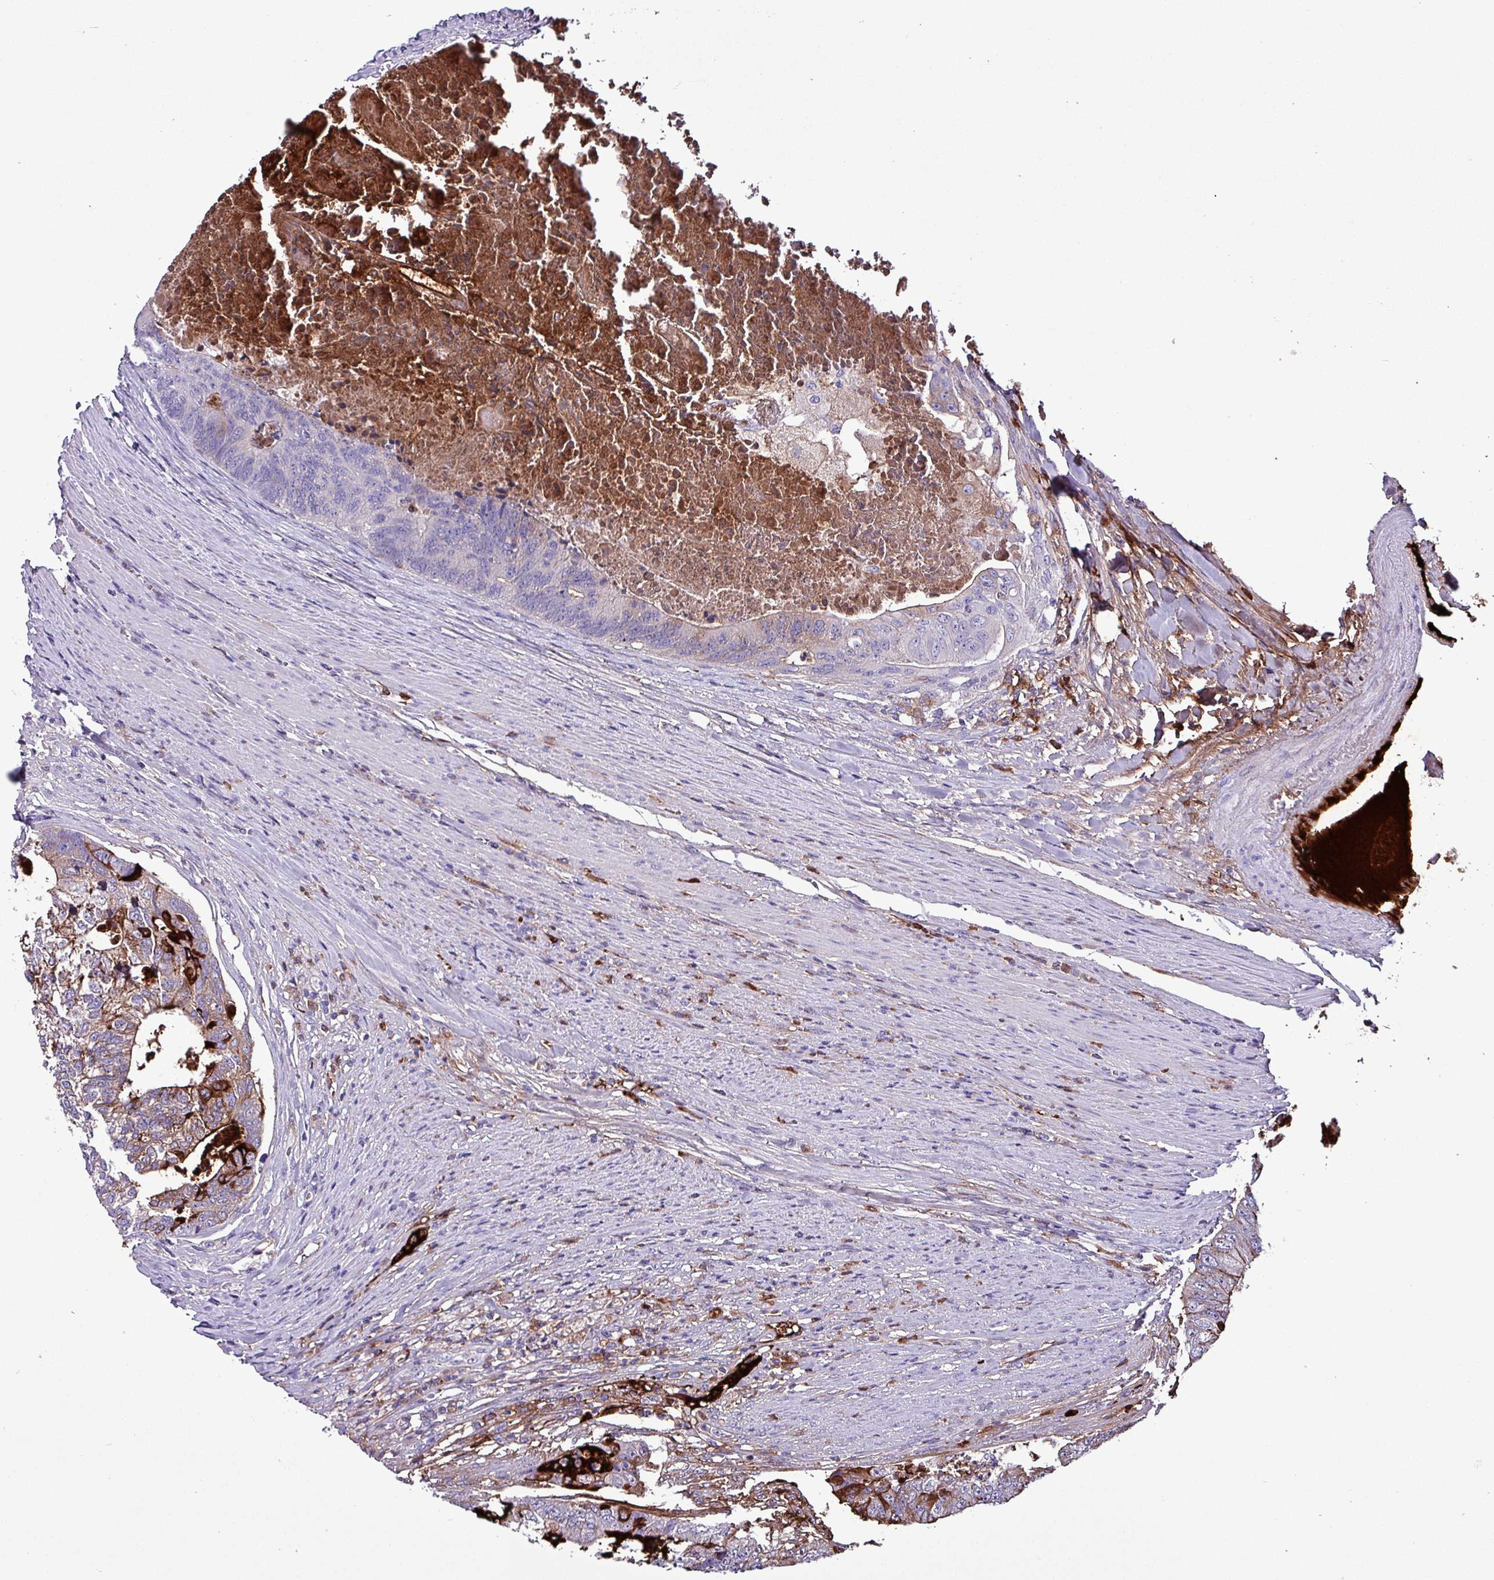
{"staining": {"intensity": "strong", "quantity": "<25%", "location": "cytoplasmic/membranous"}, "tissue": "colorectal cancer", "cell_type": "Tumor cells", "image_type": "cancer", "snomed": [{"axis": "morphology", "description": "Adenocarcinoma, NOS"}, {"axis": "topography", "description": "Colon"}], "caption": "This histopathology image shows immunohistochemistry staining of colorectal adenocarcinoma, with medium strong cytoplasmic/membranous expression in approximately <25% of tumor cells.", "gene": "HP", "patient": {"sex": "female", "age": 67}}